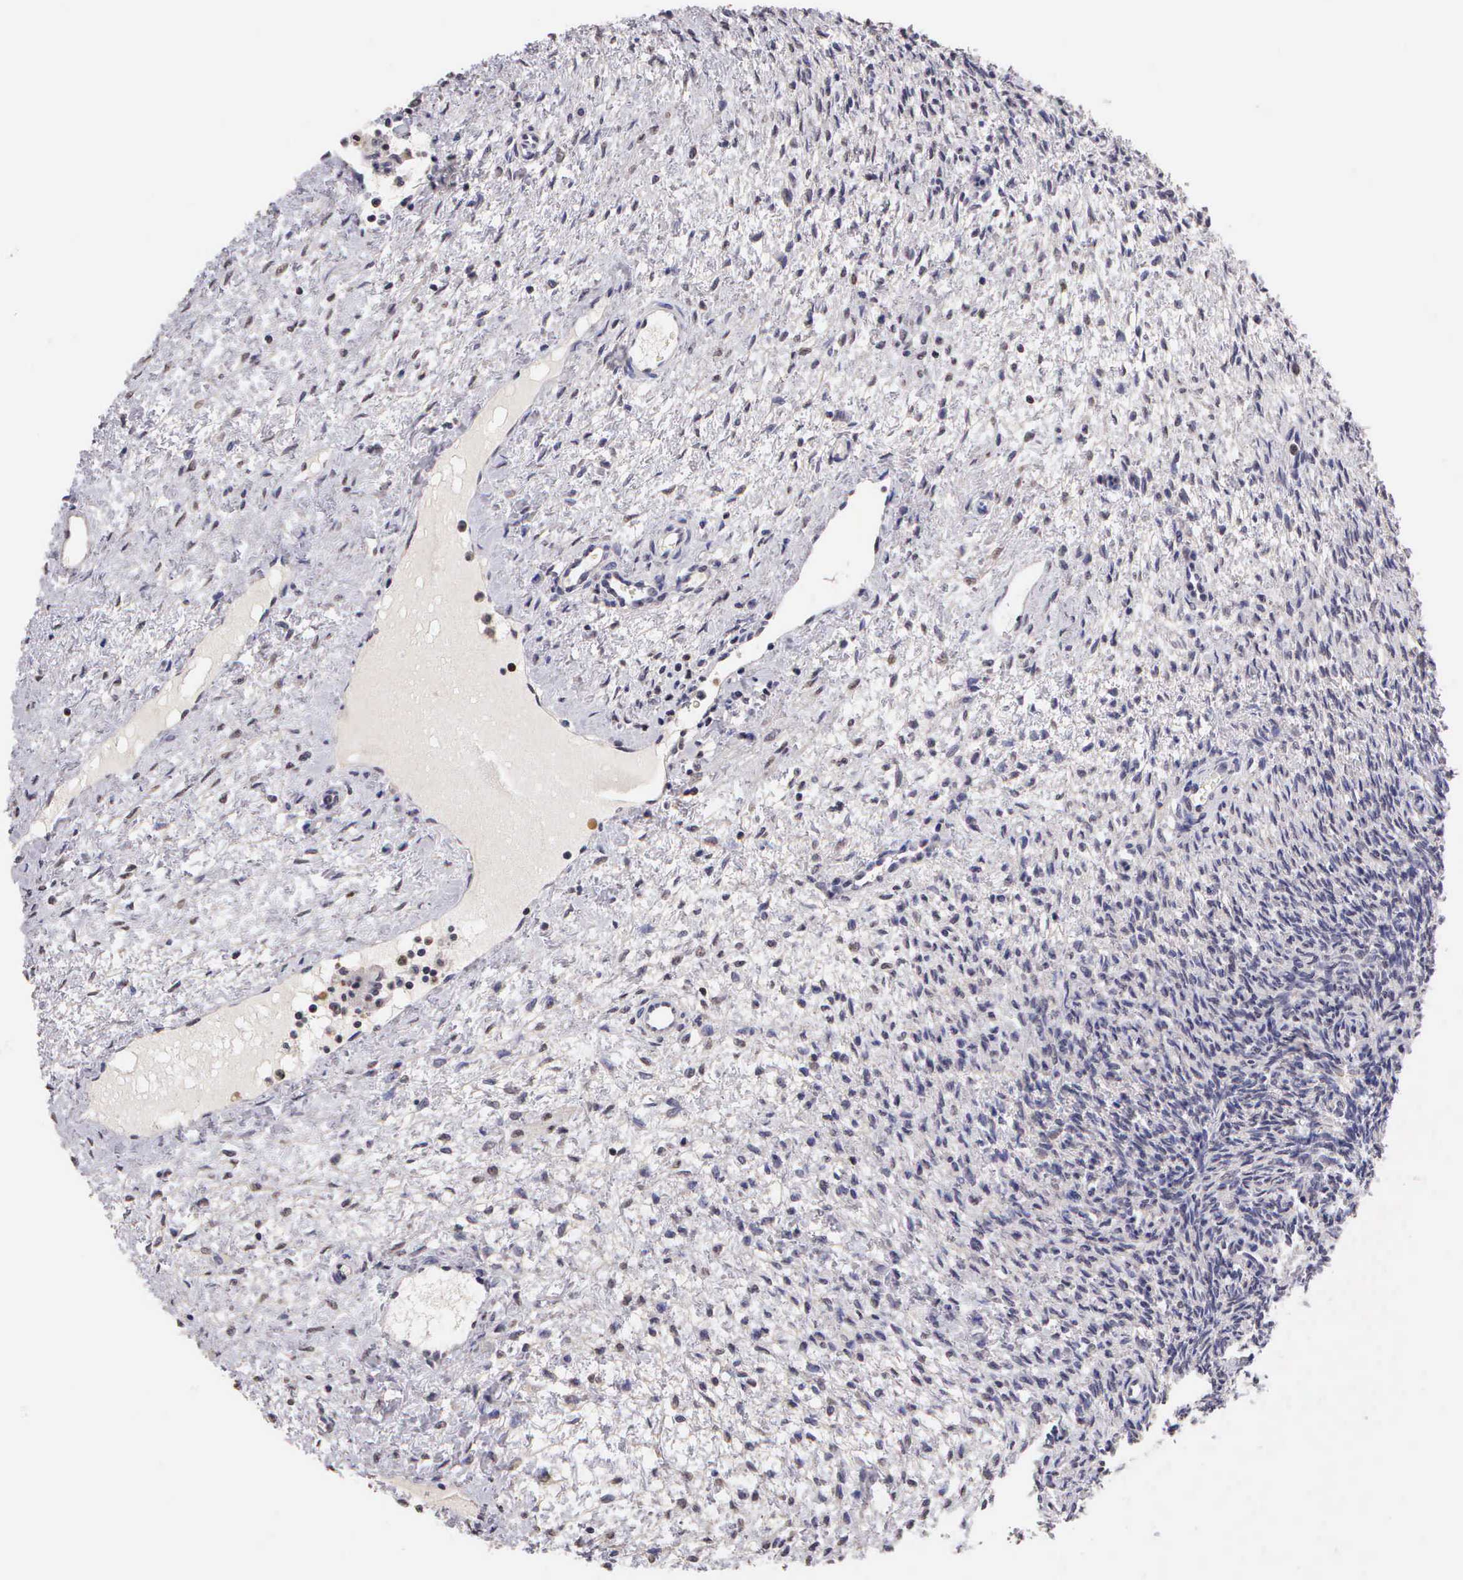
{"staining": {"intensity": "weak", "quantity": "<25%", "location": "nuclear"}, "tissue": "ovary", "cell_type": "Ovarian stroma cells", "image_type": "normal", "snomed": [{"axis": "morphology", "description": "Normal tissue, NOS"}, {"axis": "topography", "description": "Ovary"}], "caption": "This is an immunohistochemistry (IHC) photomicrograph of unremarkable ovary. There is no expression in ovarian stroma cells.", "gene": "MKI67", "patient": {"sex": "female", "age": 32}}